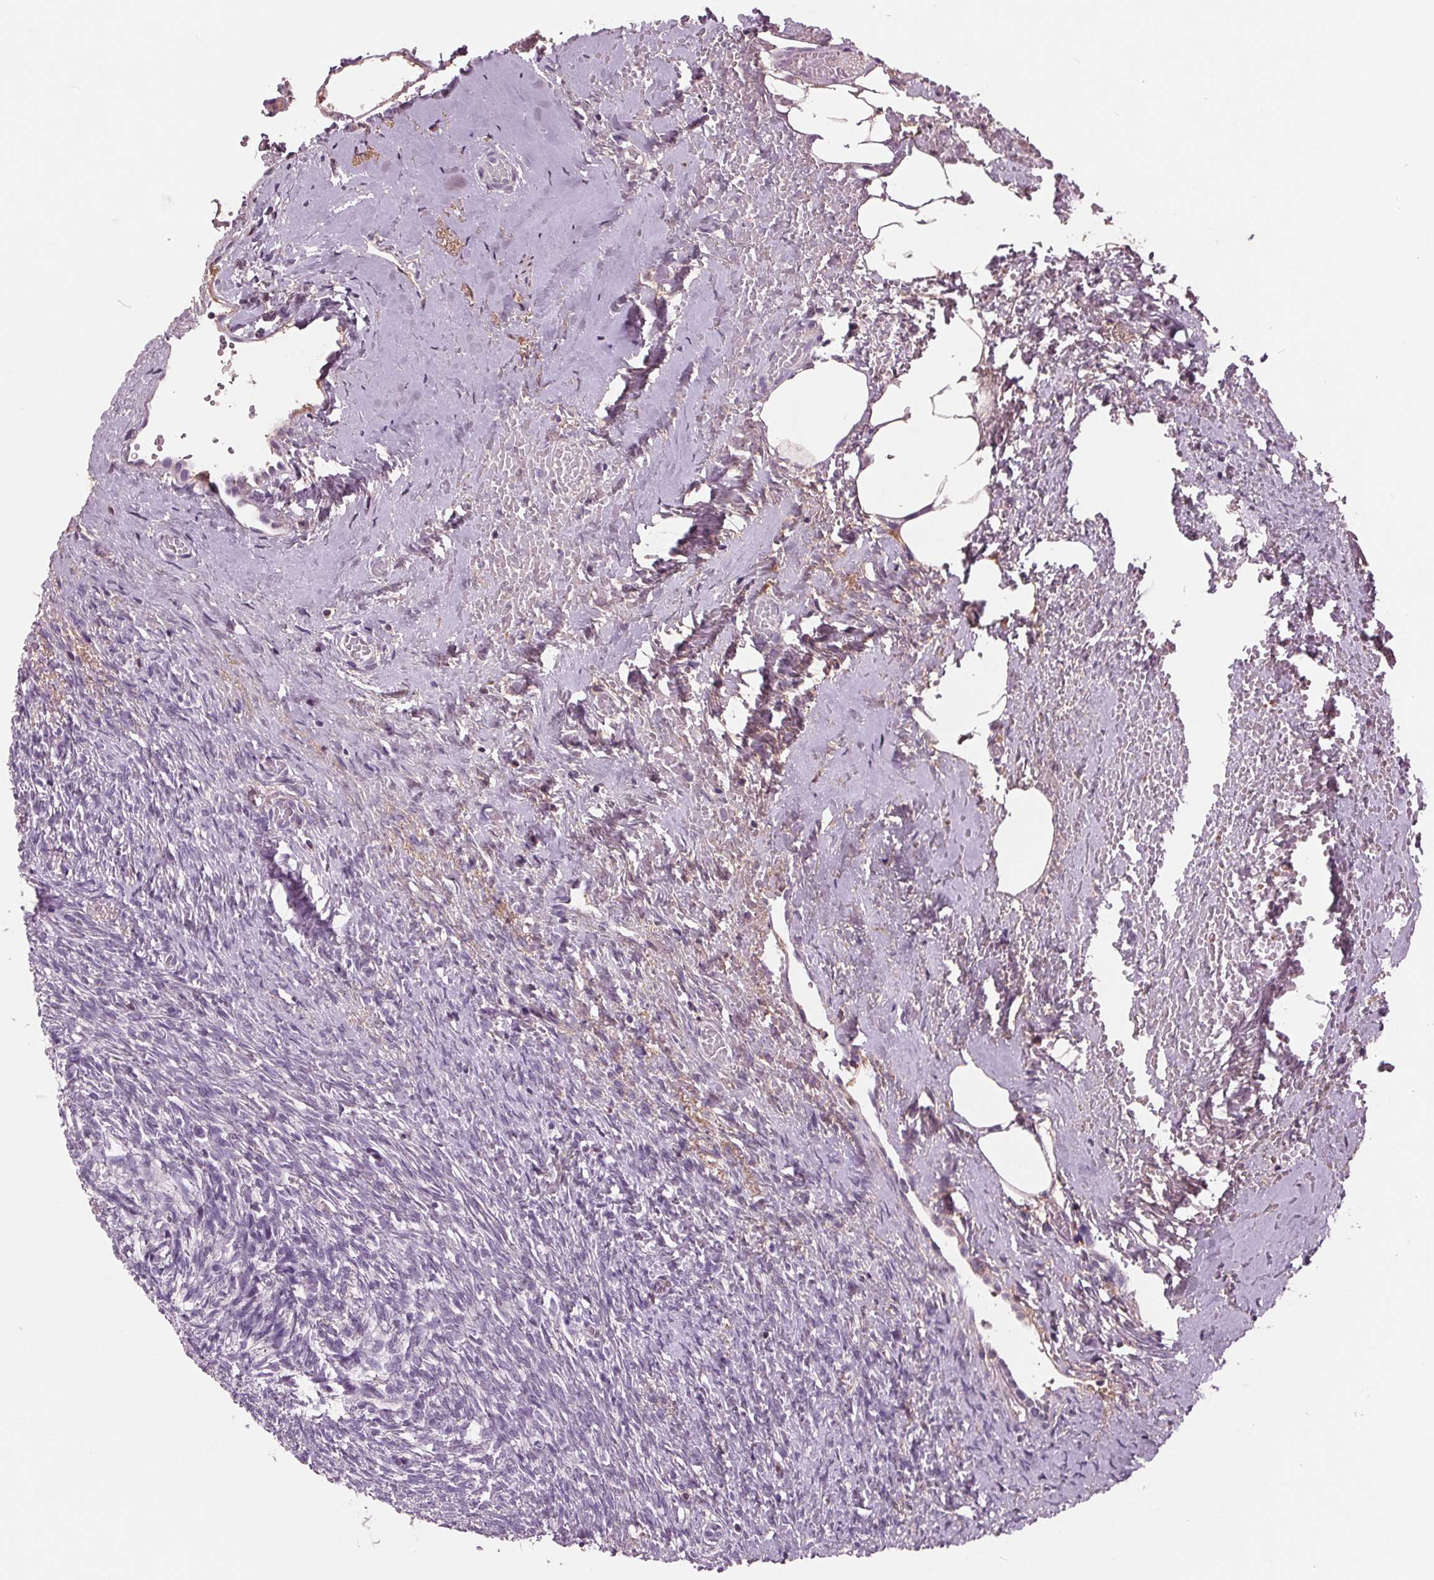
{"staining": {"intensity": "negative", "quantity": "none", "location": "none"}, "tissue": "ovary", "cell_type": "Follicle cells", "image_type": "normal", "snomed": [{"axis": "morphology", "description": "Normal tissue, NOS"}, {"axis": "topography", "description": "Ovary"}], "caption": "Immunohistochemistry (IHC) photomicrograph of unremarkable ovary: human ovary stained with DAB (3,3'-diaminobenzidine) reveals no significant protein positivity in follicle cells.", "gene": "C6", "patient": {"sex": "female", "age": 46}}